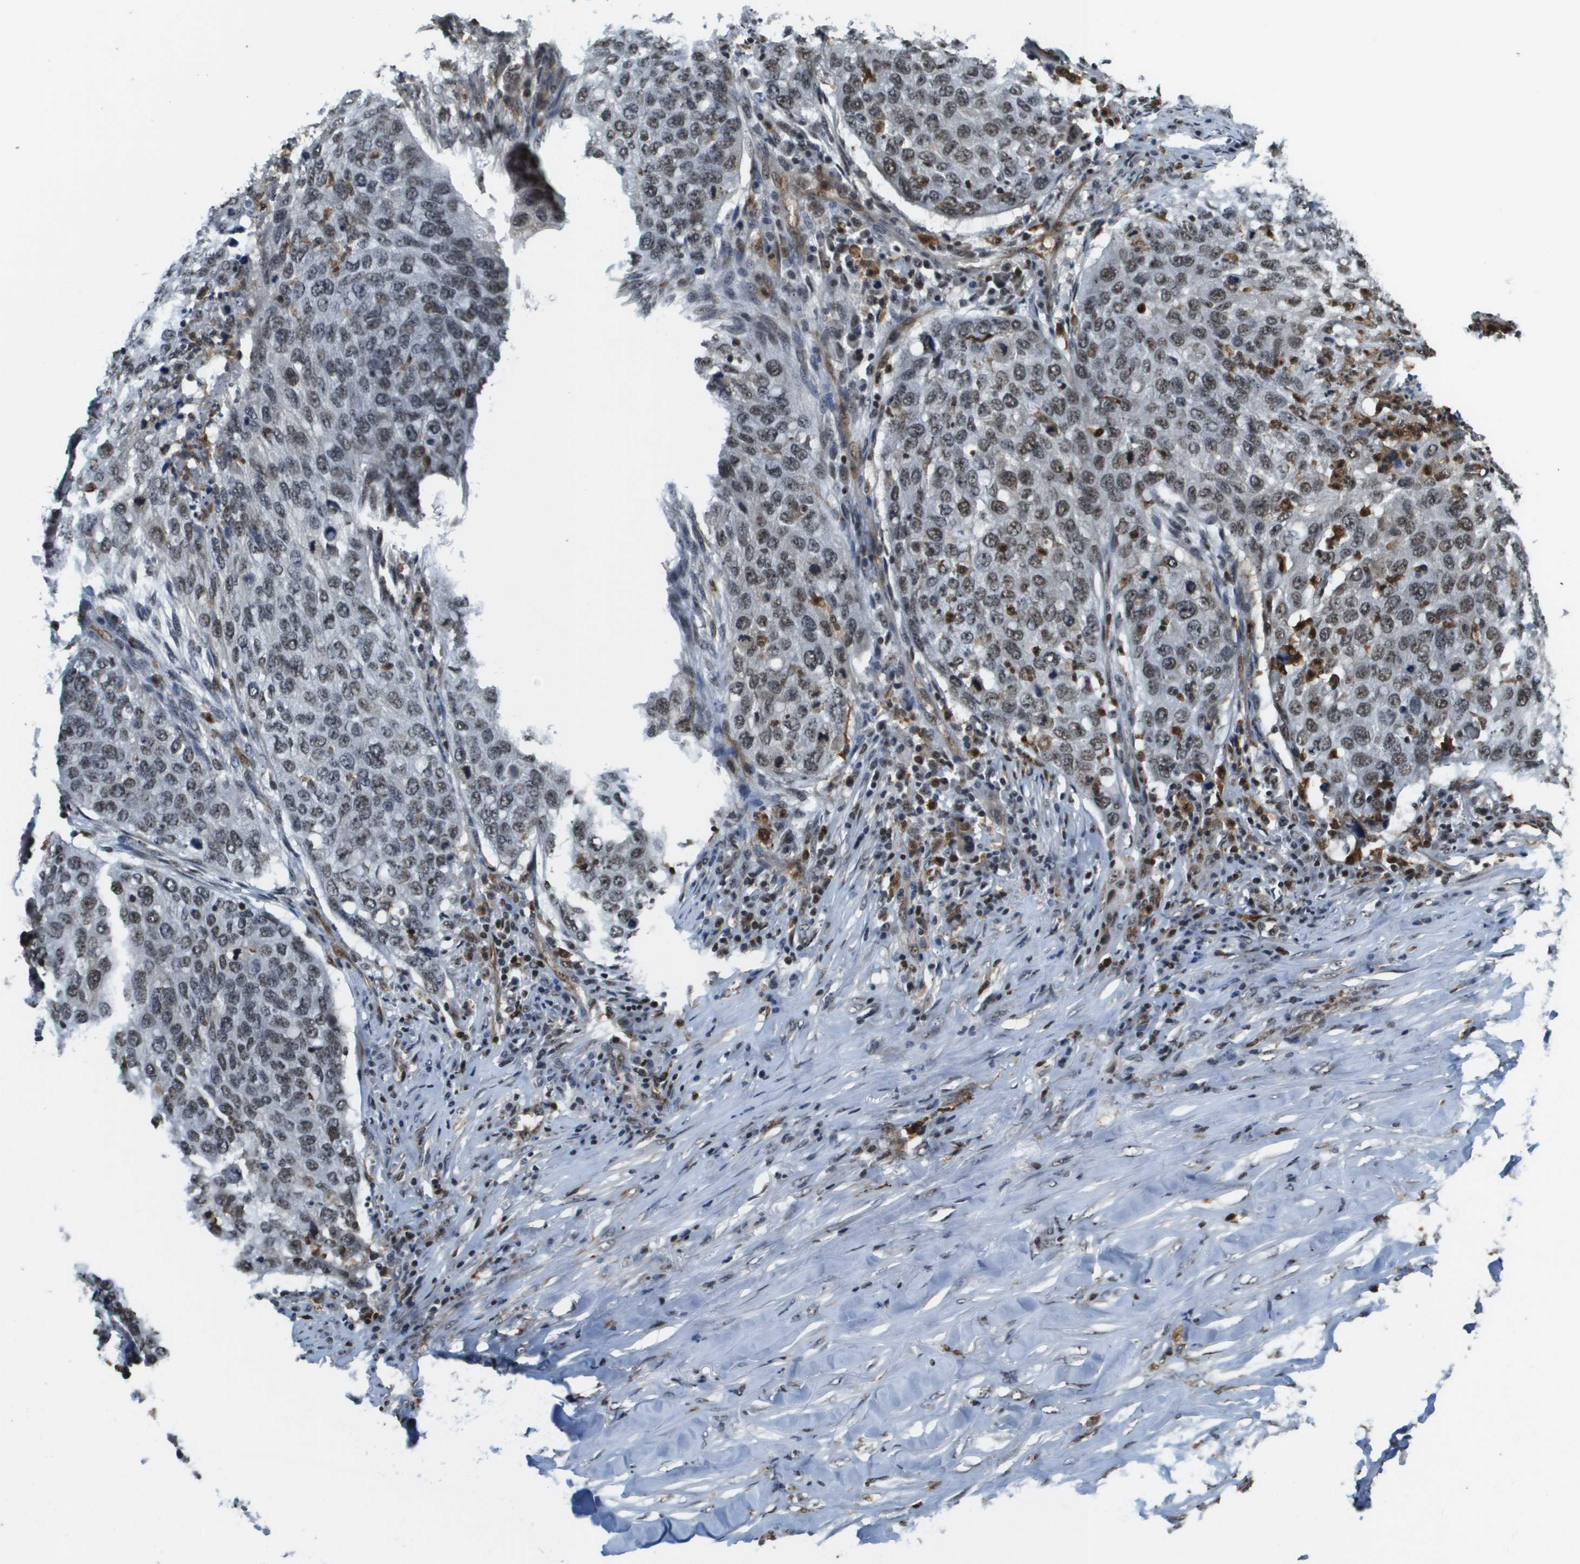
{"staining": {"intensity": "weak", "quantity": ">75%", "location": "nuclear"}, "tissue": "lung cancer", "cell_type": "Tumor cells", "image_type": "cancer", "snomed": [{"axis": "morphology", "description": "Squamous cell carcinoma, NOS"}, {"axis": "topography", "description": "Lung"}], "caption": "Immunohistochemical staining of human lung cancer (squamous cell carcinoma) exhibits low levels of weak nuclear protein positivity in about >75% of tumor cells. (brown staining indicates protein expression, while blue staining denotes nuclei).", "gene": "EP400", "patient": {"sex": "female", "age": 63}}